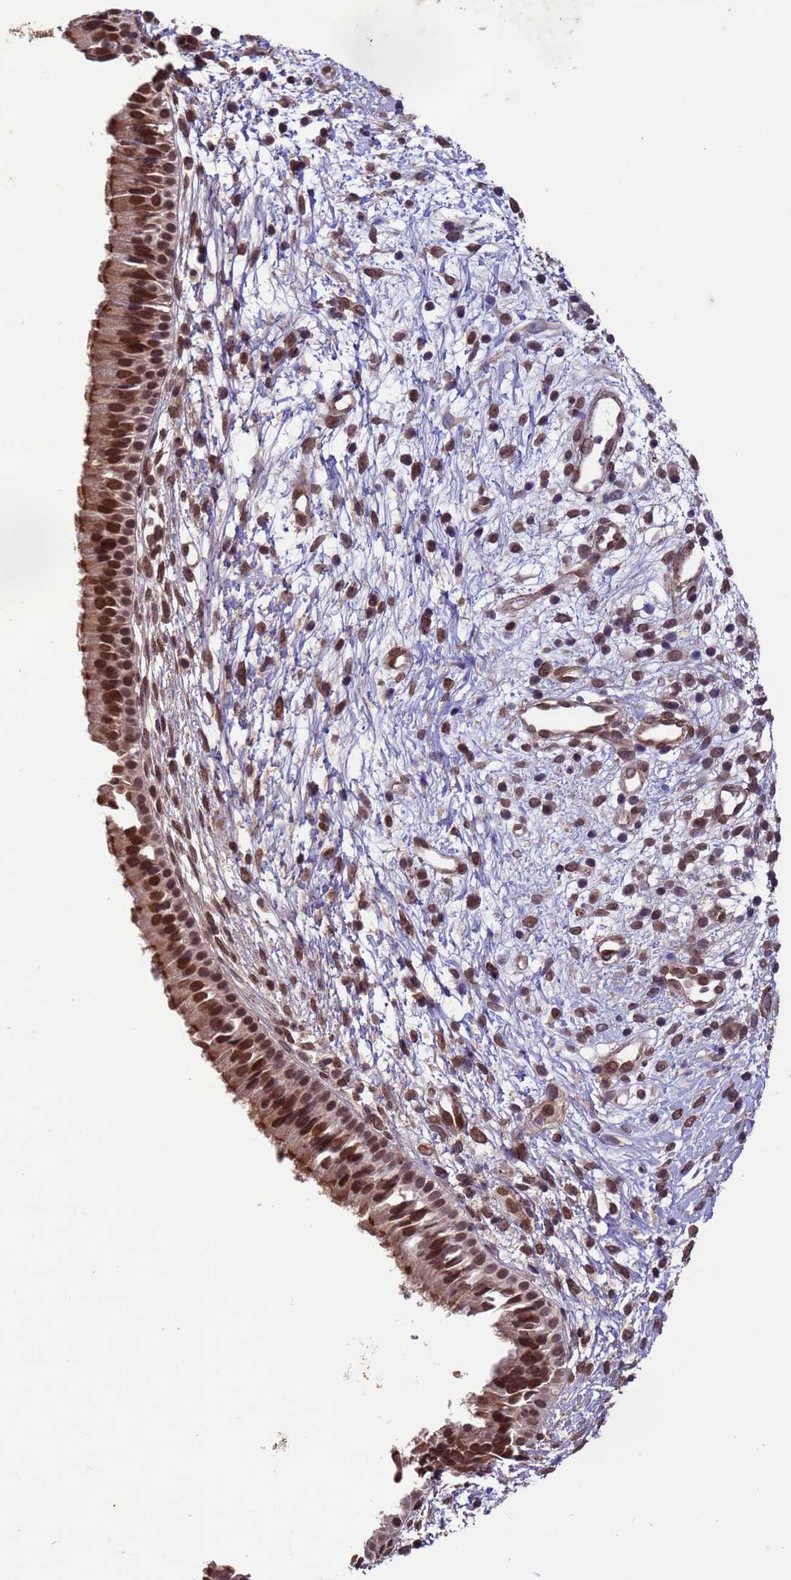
{"staining": {"intensity": "strong", "quantity": ">75%", "location": "nuclear"}, "tissue": "nasopharynx", "cell_type": "Respiratory epithelial cells", "image_type": "normal", "snomed": [{"axis": "morphology", "description": "Normal tissue, NOS"}, {"axis": "topography", "description": "Nasopharynx"}], "caption": "A brown stain shows strong nuclear staining of a protein in respiratory epithelial cells of normal human nasopharynx.", "gene": "VSTM4", "patient": {"sex": "male", "age": 22}}